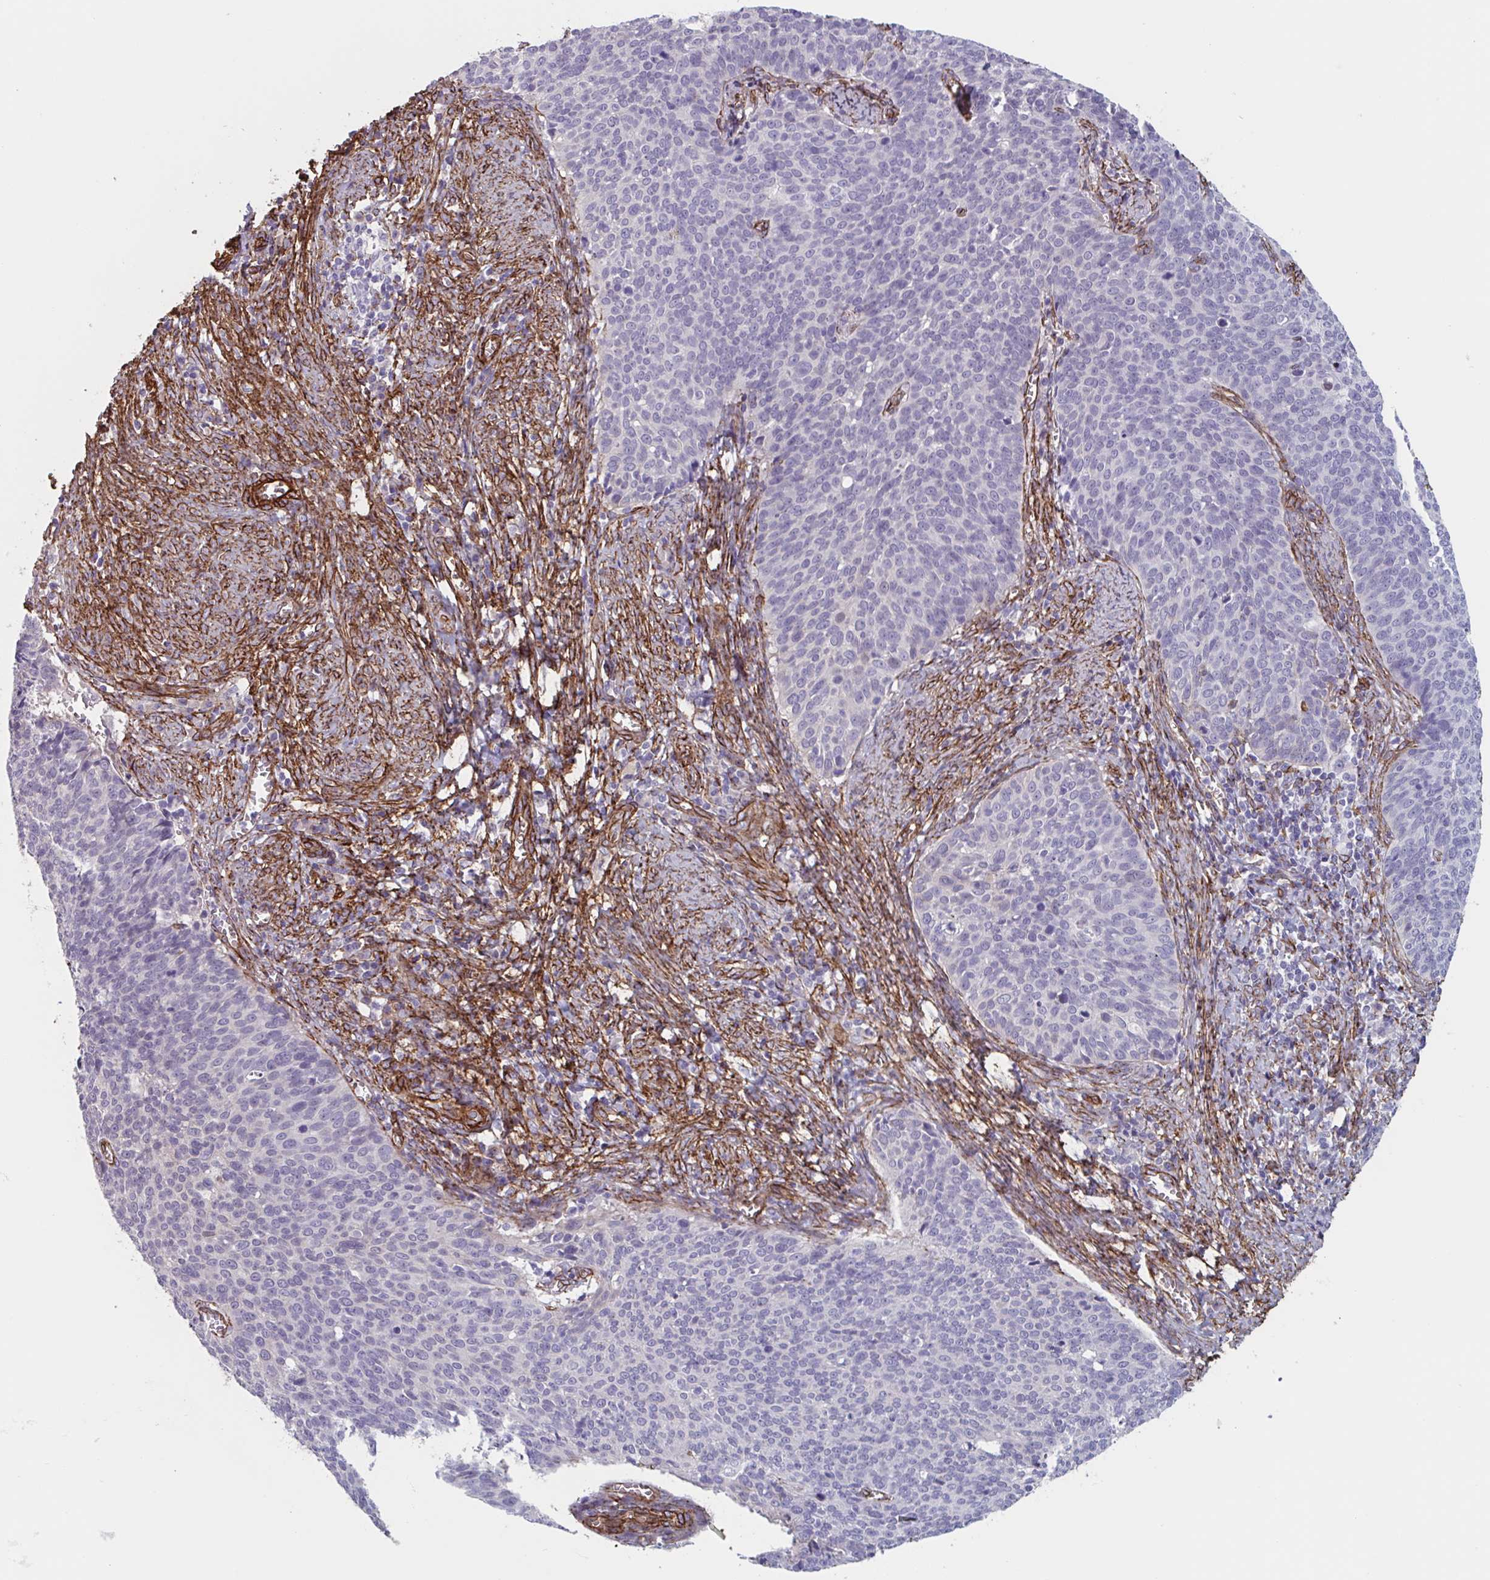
{"staining": {"intensity": "negative", "quantity": "none", "location": "none"}, "tissue": "cervical cancer", "cell_type": "Tumor cells", "image_type": "cancer", "snomed": [{"axis": "morphology", "description": "Normal tissue, NOS"}, {"axis": "morphology", "description": "Squamous cell carcinoma, NOS"}, {"axis": "topography", "description": "Cervix"}], "caption": "IHC of human squamous cell carcinoma (cervical) reveals no positivity in tumor cells.", "gene": "CITED4", "patient": {"sex": "female", "age": 39}}